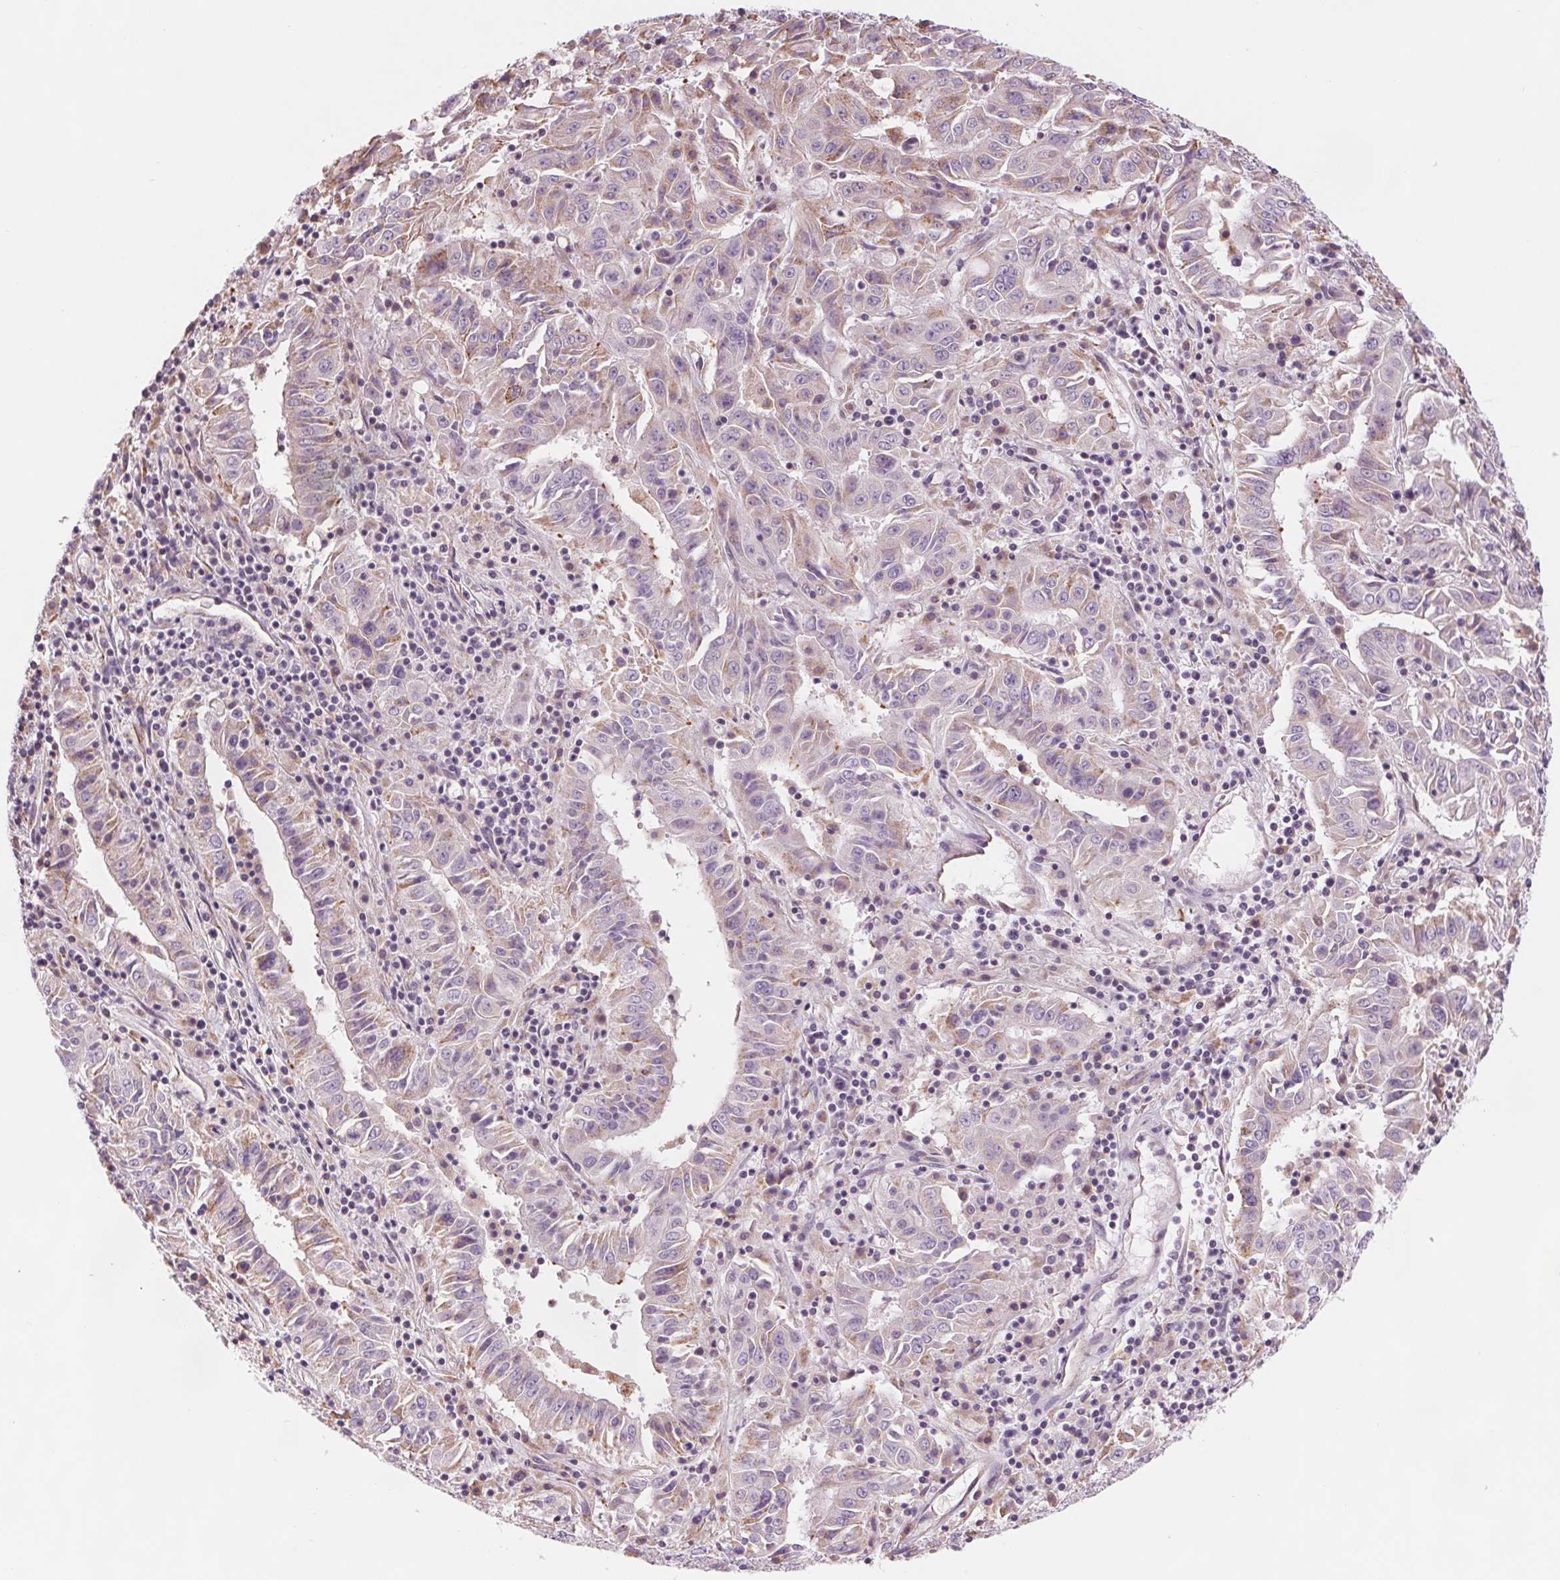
{"staining": {"intensity": "weak", "quantity": "<25%", "location": "cytoplasmic/membranous"}, "tissue": "pancreatic cancer", "cell_type": "Tumor cells", "image_type": "cancer", "snomed": [{"axis": "morphology", "description": "Adenocarcinoma, NOS"}, {"axis": "topography", "description": "Pancreas"}], "caption": "Immunohistochemical staining of human adenocarcinoma (pancreatic) demonstrates no significant expression in tumor cells.", "gene": "SAMD5", "patient": {"sex": "male", "age": 63}}